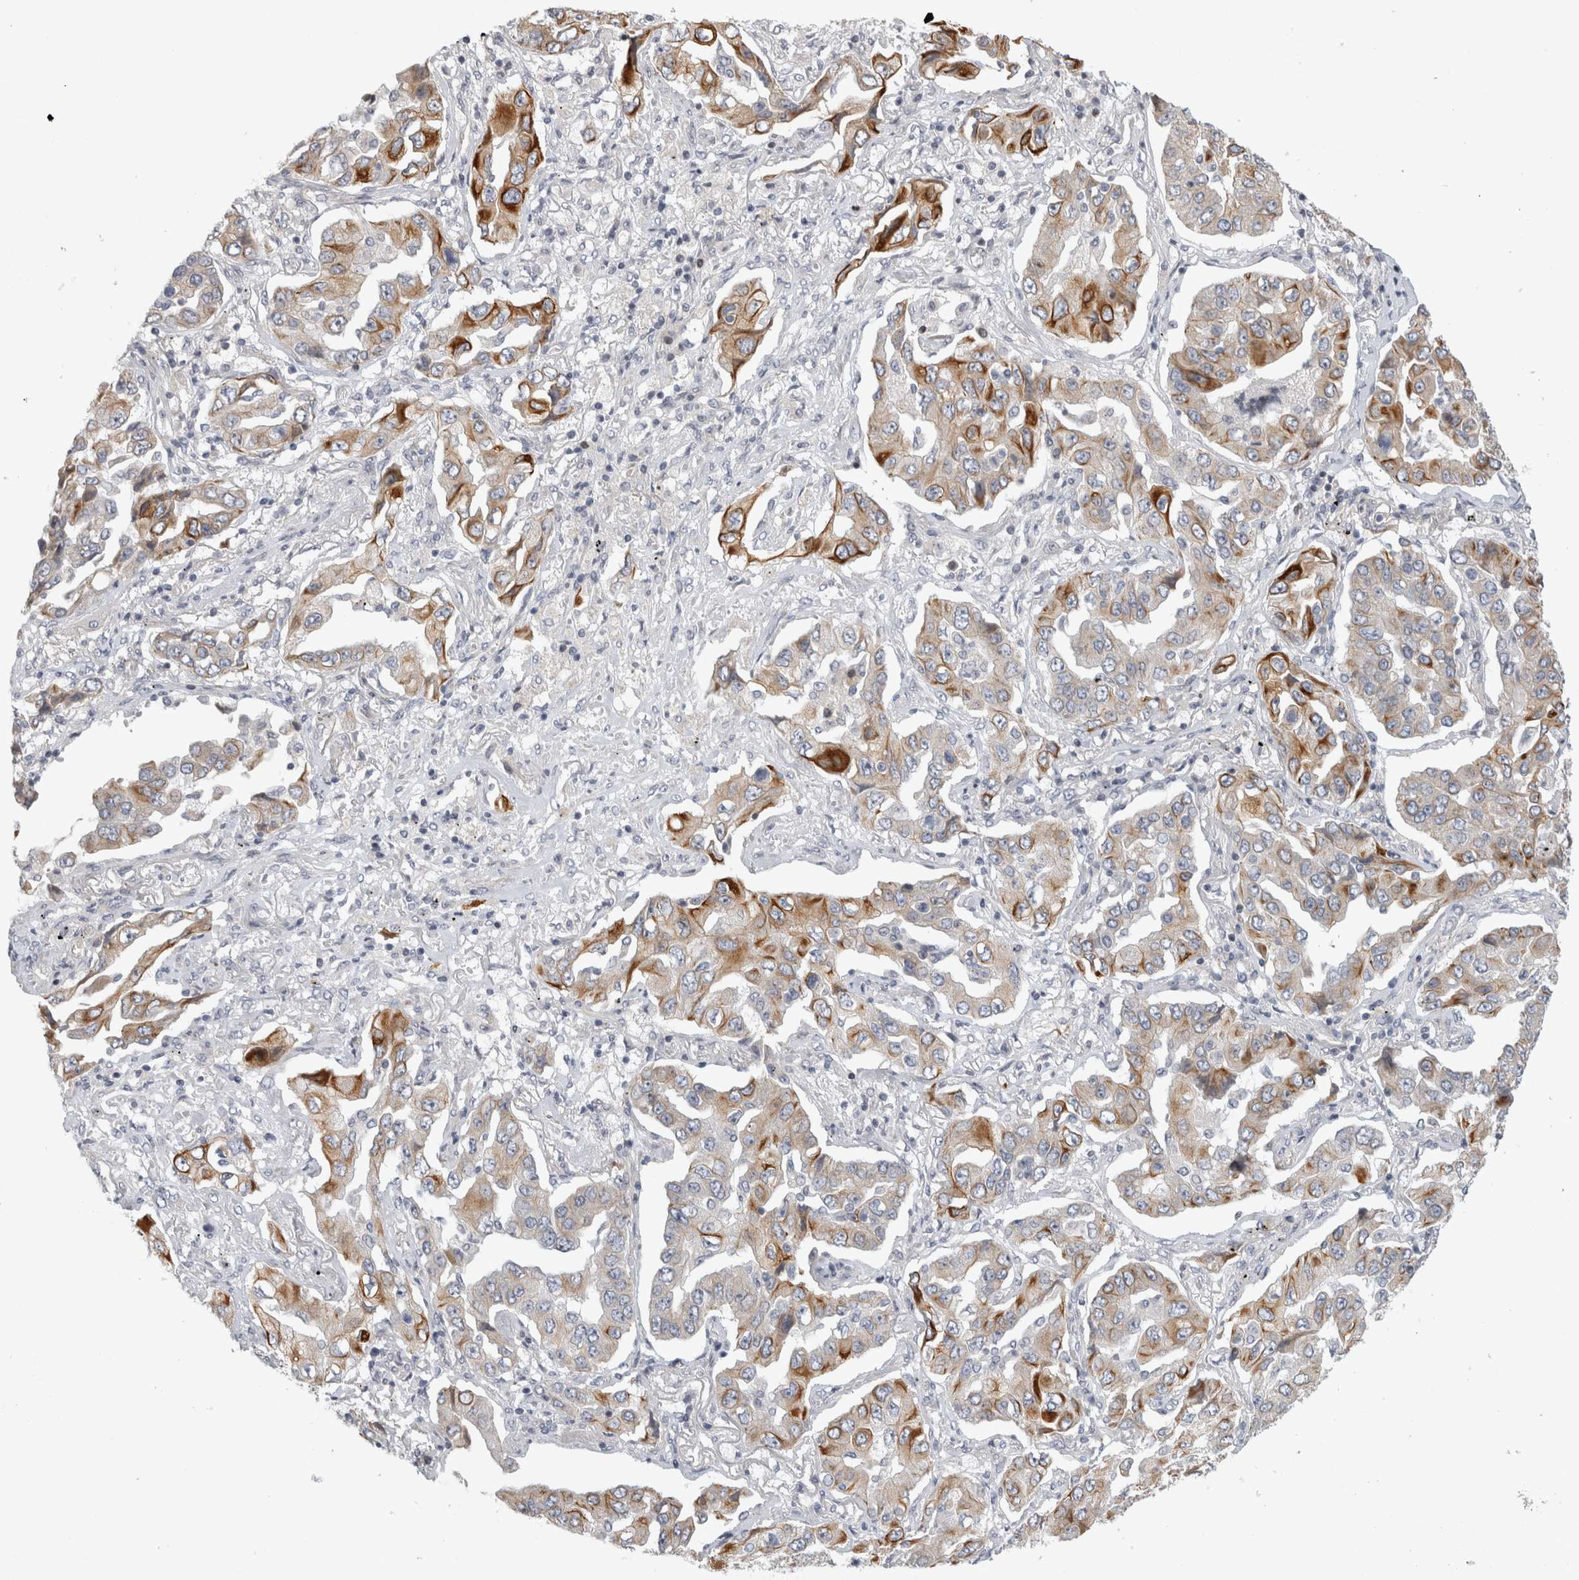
{"staining": {"intensity": "moderate", "quantity": "25%-75%", "location": "cytoplasmic/membranous"}, "tissue": "lung cancer", "cell_type": "Tumor cells", "image_type": "cancer", "snomed": [{"axis": "morphology", "description": "Adenocarcinoma, NOS"}, {"axis": "topography", "description": "Lung"}], "caption": "Protein staining demonstrates moderate cytoplasmic/membranous staining in about 25%-75% of tumor cells in lung cancer (adenocarcinoma).", "gene": "UTP25", "patient": {"sex": "female", "age": 65}}